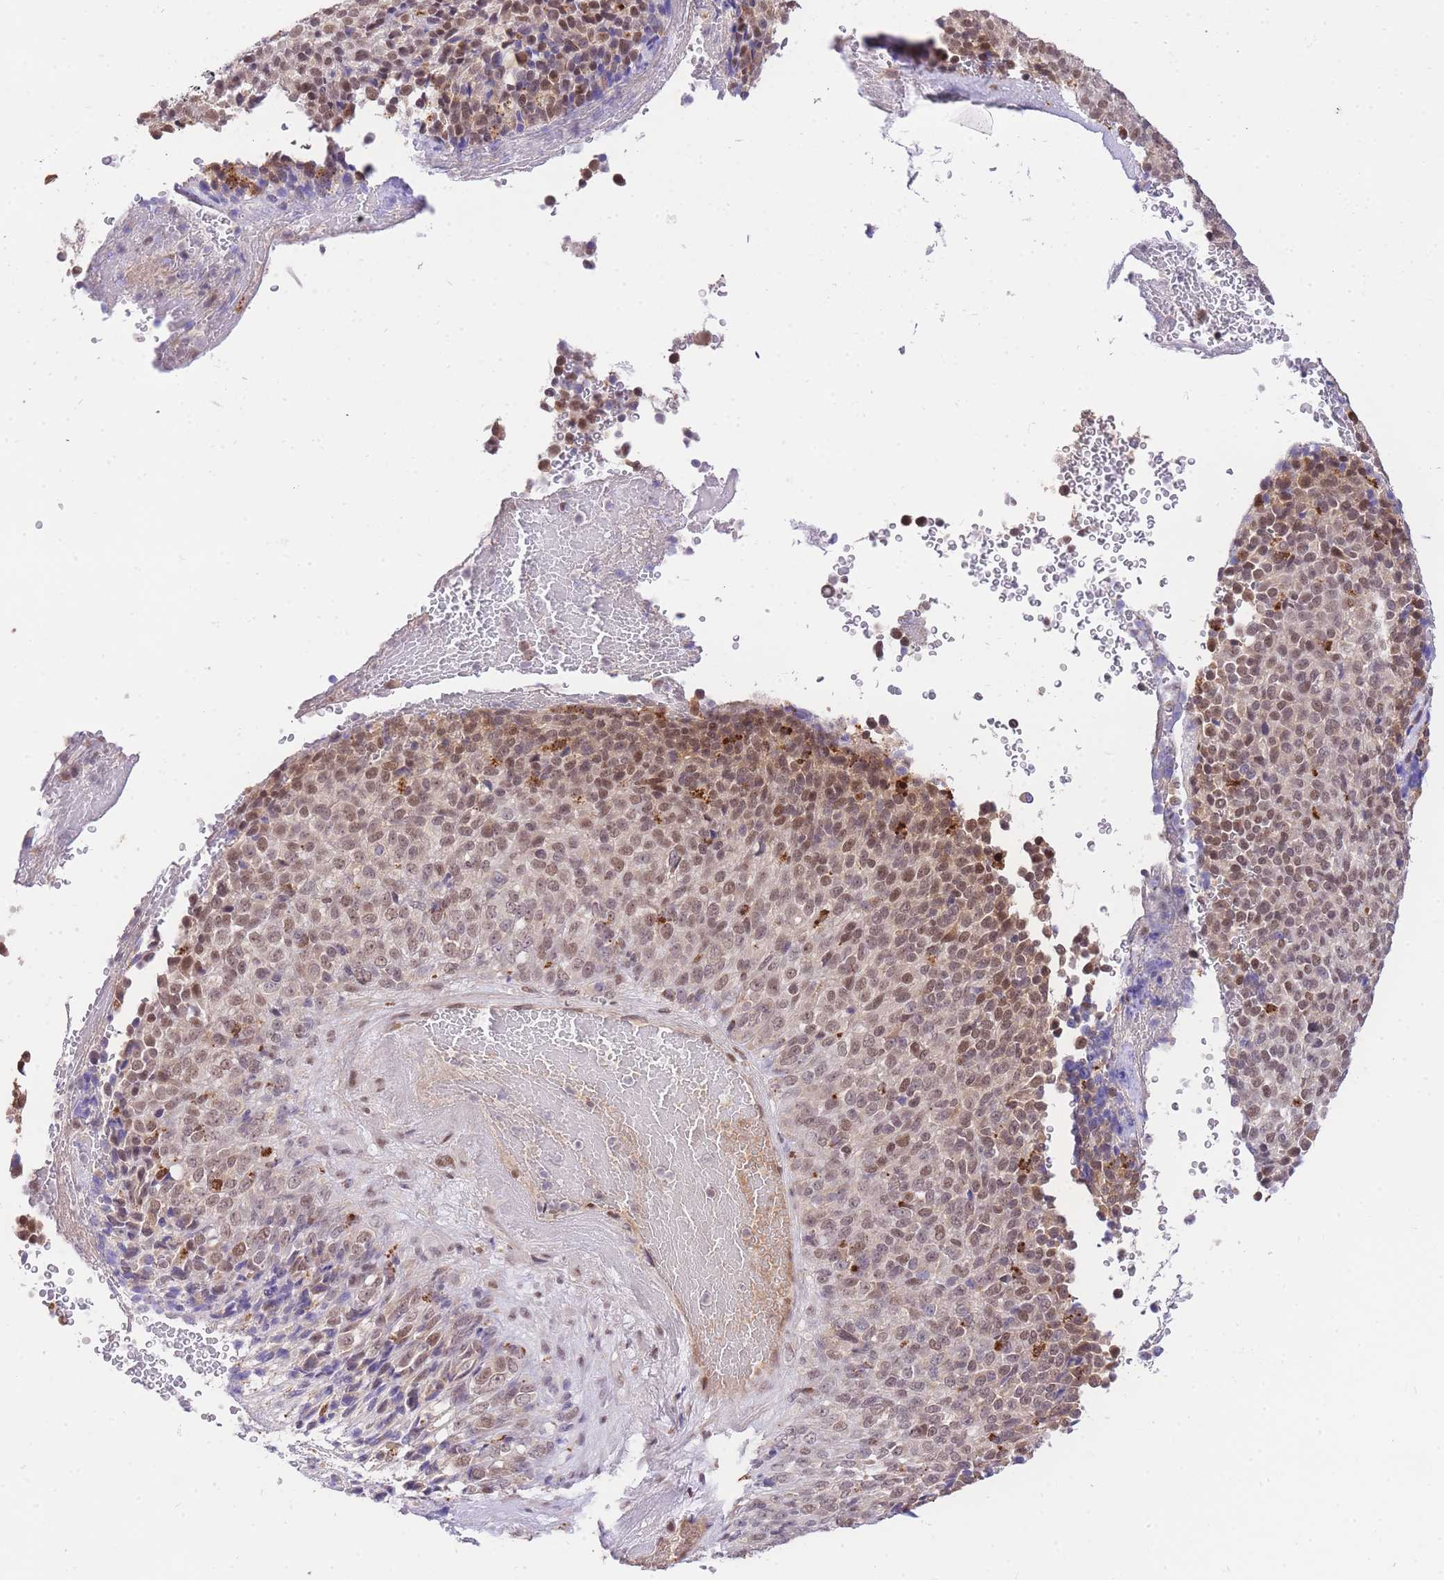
{"staining": {"intensity": "moderate", "quantity": ">75%", "location": "nuclear"}, "tissue": "melanoma", "cell_type": "Tumor cells", "image_type": "cancer", "snomed": [{"axis": "morphology", "description": "Malignant melanoma, Metastatic site"}, {"axis": "topography", "description": "Brain"}], "caption": "Protein staining of melanoma tissue demonstrates moderate nuclear expression in approximately >75% of tumor cells. (brown staining indicates protein expression, while blue staining denotes nuclei).", "gene": "UBXN7", "patient": {"sex": "female", "age": 56}}